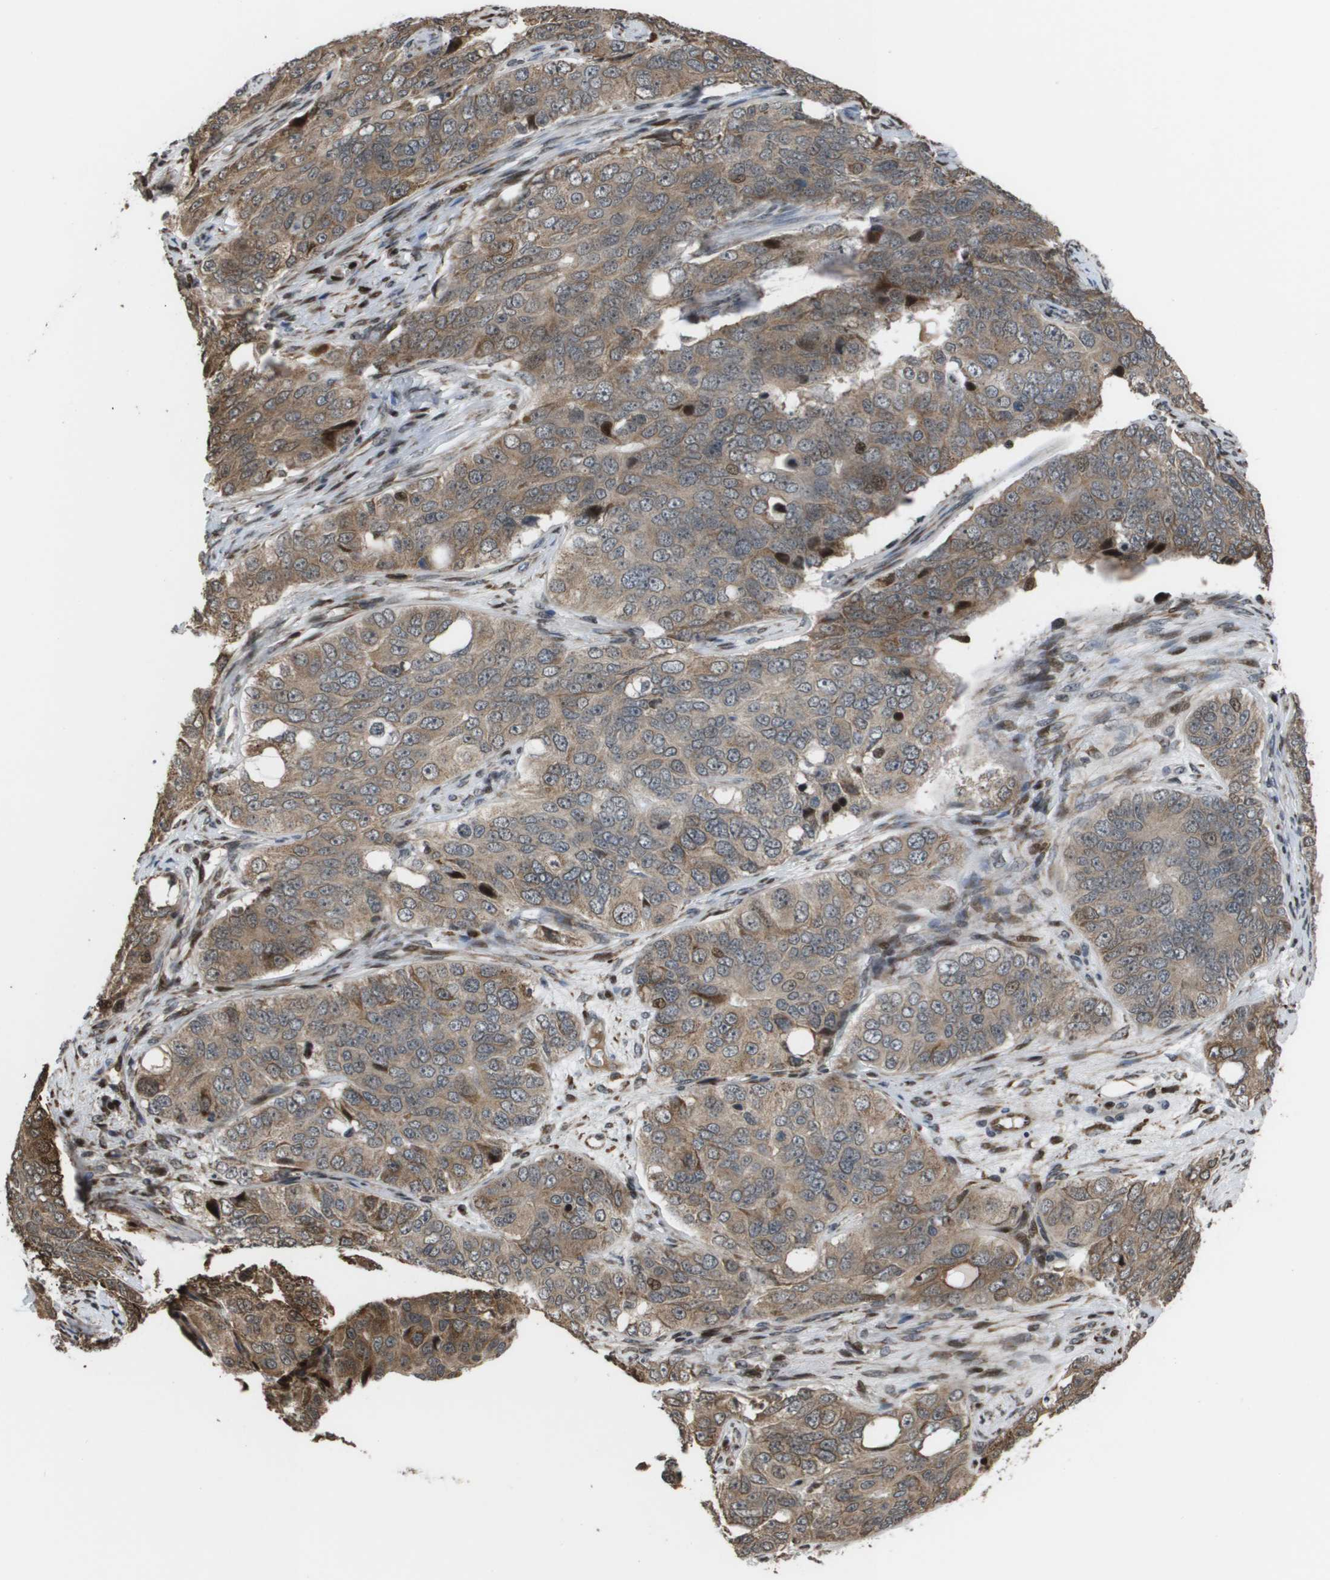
{"staining": {"intensity": "moderate", "quantity": ">75%", "location": "cytoplasmic/membranous,nuclear"}, "tissue": "ovarian cancer", "cell_type": "Tumor cells", "image_type": "cancer", "snomed": [{"axis": "morphology", "description": "Carcinoma, endometroid"}, {"axis": "topography", "description": "Ovary"}], "caption": "Tumor cells exhibit medium levels of moderate cytoplasmic/membranous and nuclear positivity in approximately >75% of cells in human endometroid carcinoma (ovarian). The staining was performed using DAB (3,3'-diaminobenzidine), with brown indicating positive protein expression. Nuclei are stained blue with hematoxylin.", "gene": "AXIN2", "patient": {"sex": "female", "age": 51}}